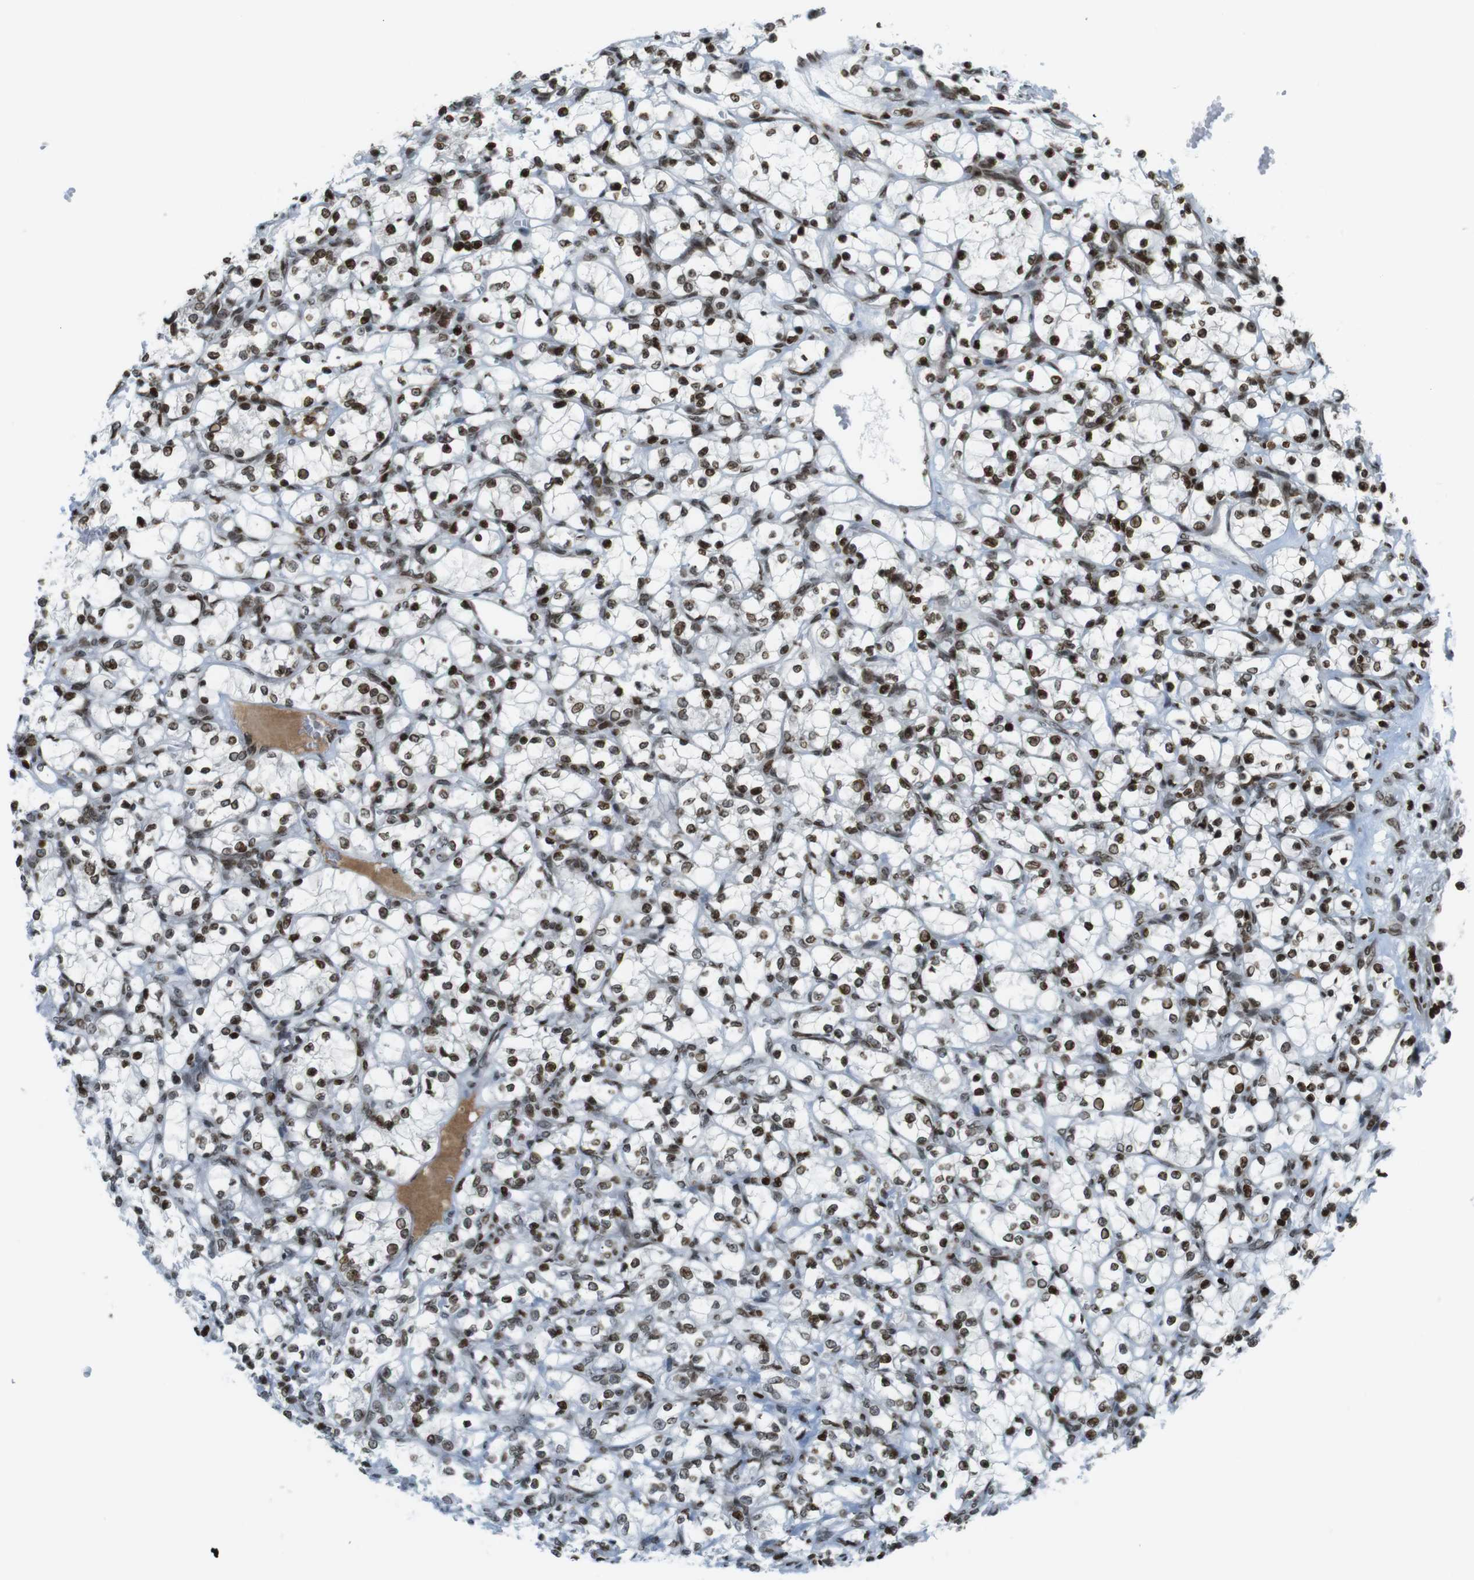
{"staining": {"intensity": "strong", "quantity": ">75%", "location": "nuclear"}, "tissue": "renal cancer", "cell_type": "Tumor cells", "image_type": "cancer", "snomed": [{"axis": "morphology", "description": "Adenocarcinoma, NOS"}, {"axis": "topography", "description": "Kidney"}], "caption": "Immunohistochemistry (IHC) photomicrograph of adenocarcinoma (renal) stained for a protein (brown), which displays high levels of strong nuclear staining in approximately >75% of tumor cells.", "gene": "H2AC8", "patient": {"sex": "female", "age": 69}}